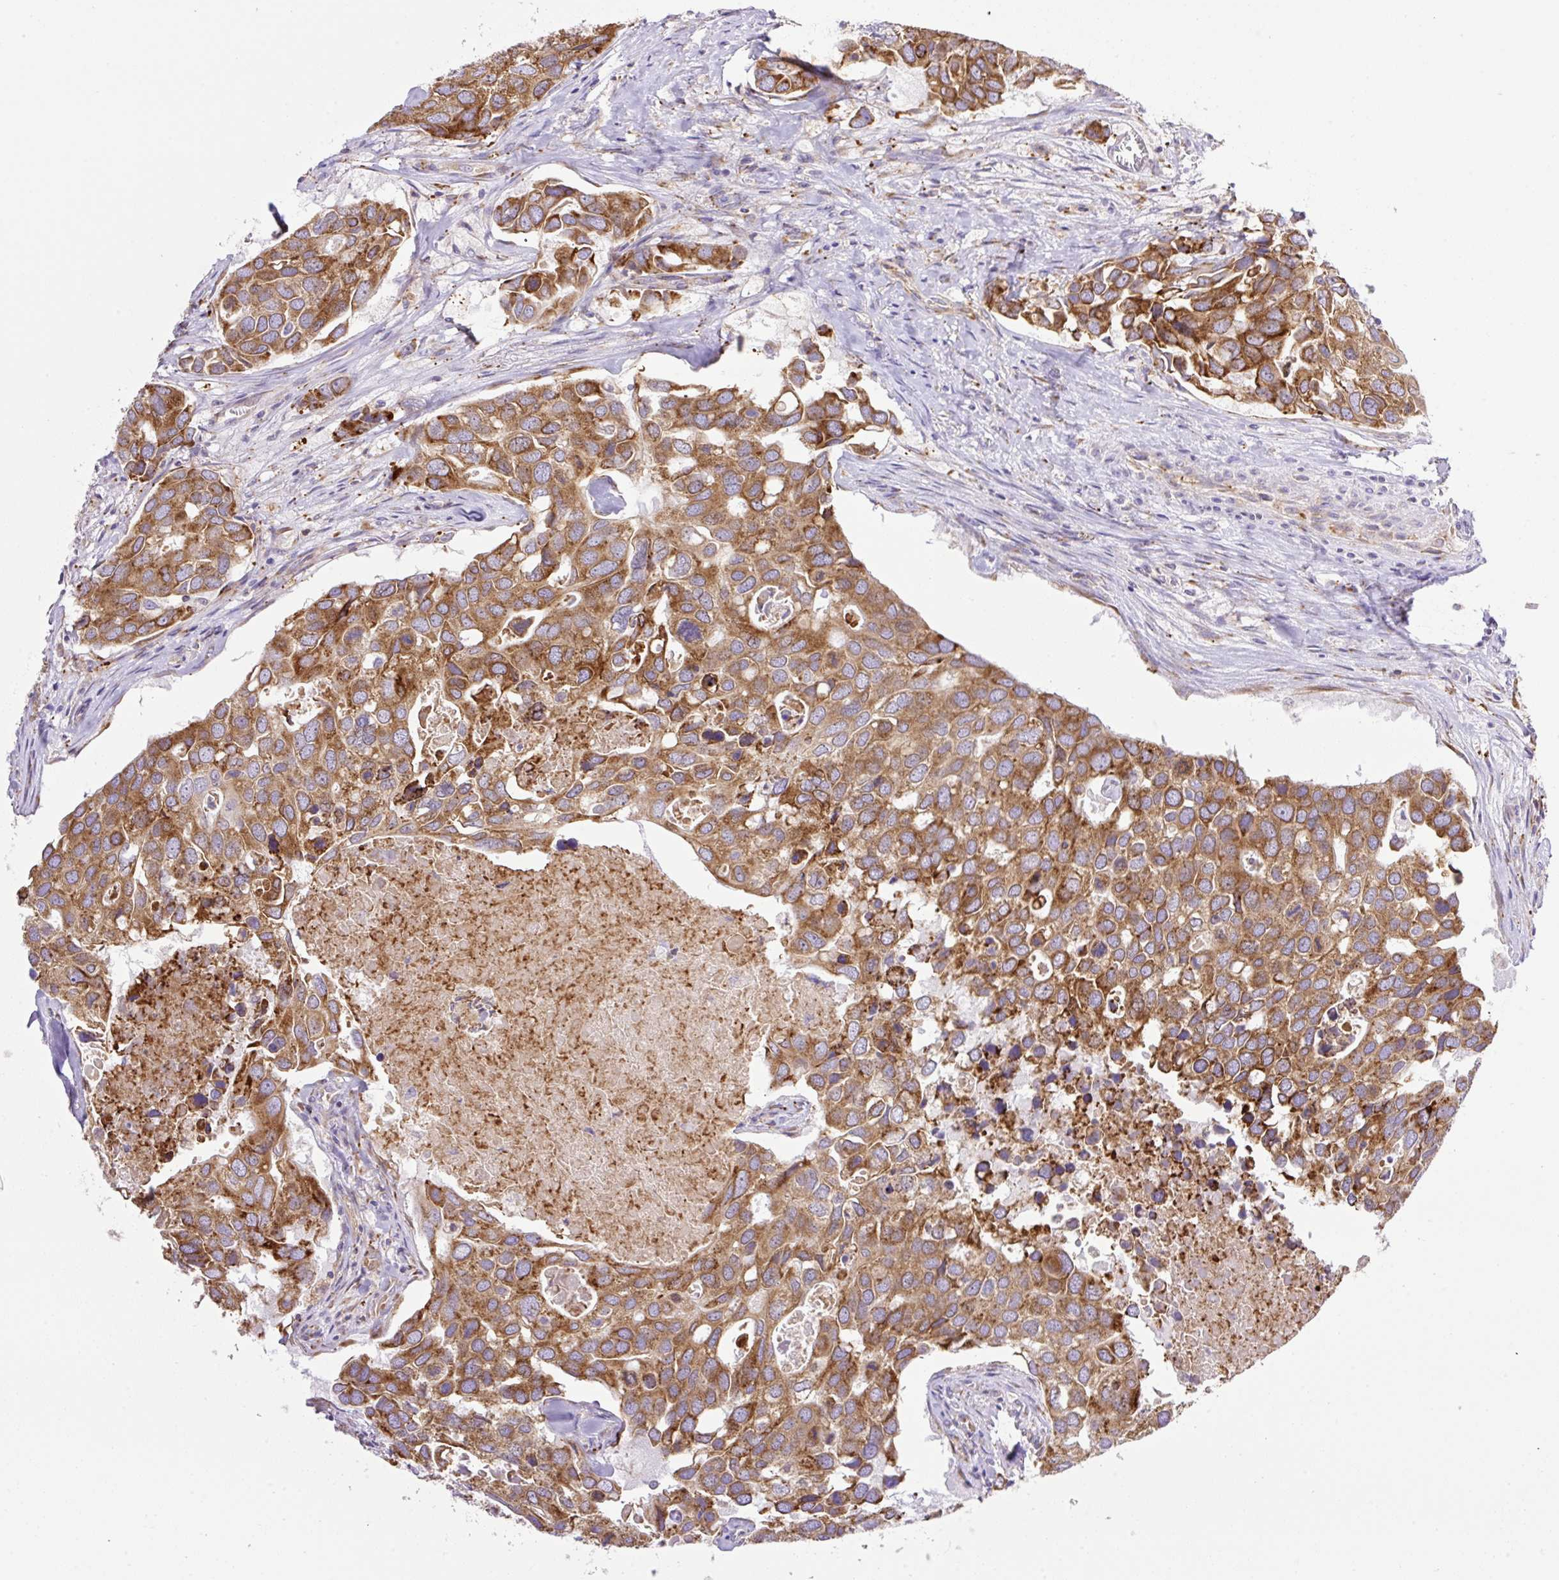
{"staining": {"intensity": "moderate", "quantity": ">75%", "location": "cytoplasmic/membranous"}, "tissue": "breast cancer", "cell_type": "Tumor cells", "image_type": "cancer", "snomed": [{"axis": "morphology", "description": "Duct carcinoma"}, {"axis": "topography", "description": "Breast"}], "caption": "Moderate cytoplasmic/membranous protein positivity is identified in about >75% of tumor cells in intraductal carcinoma (breast). (Brightfield microscopy of DAB IHC at high magnification).", "gene": "POFUT1", "patient": {"sex": "female", "age": 83}}